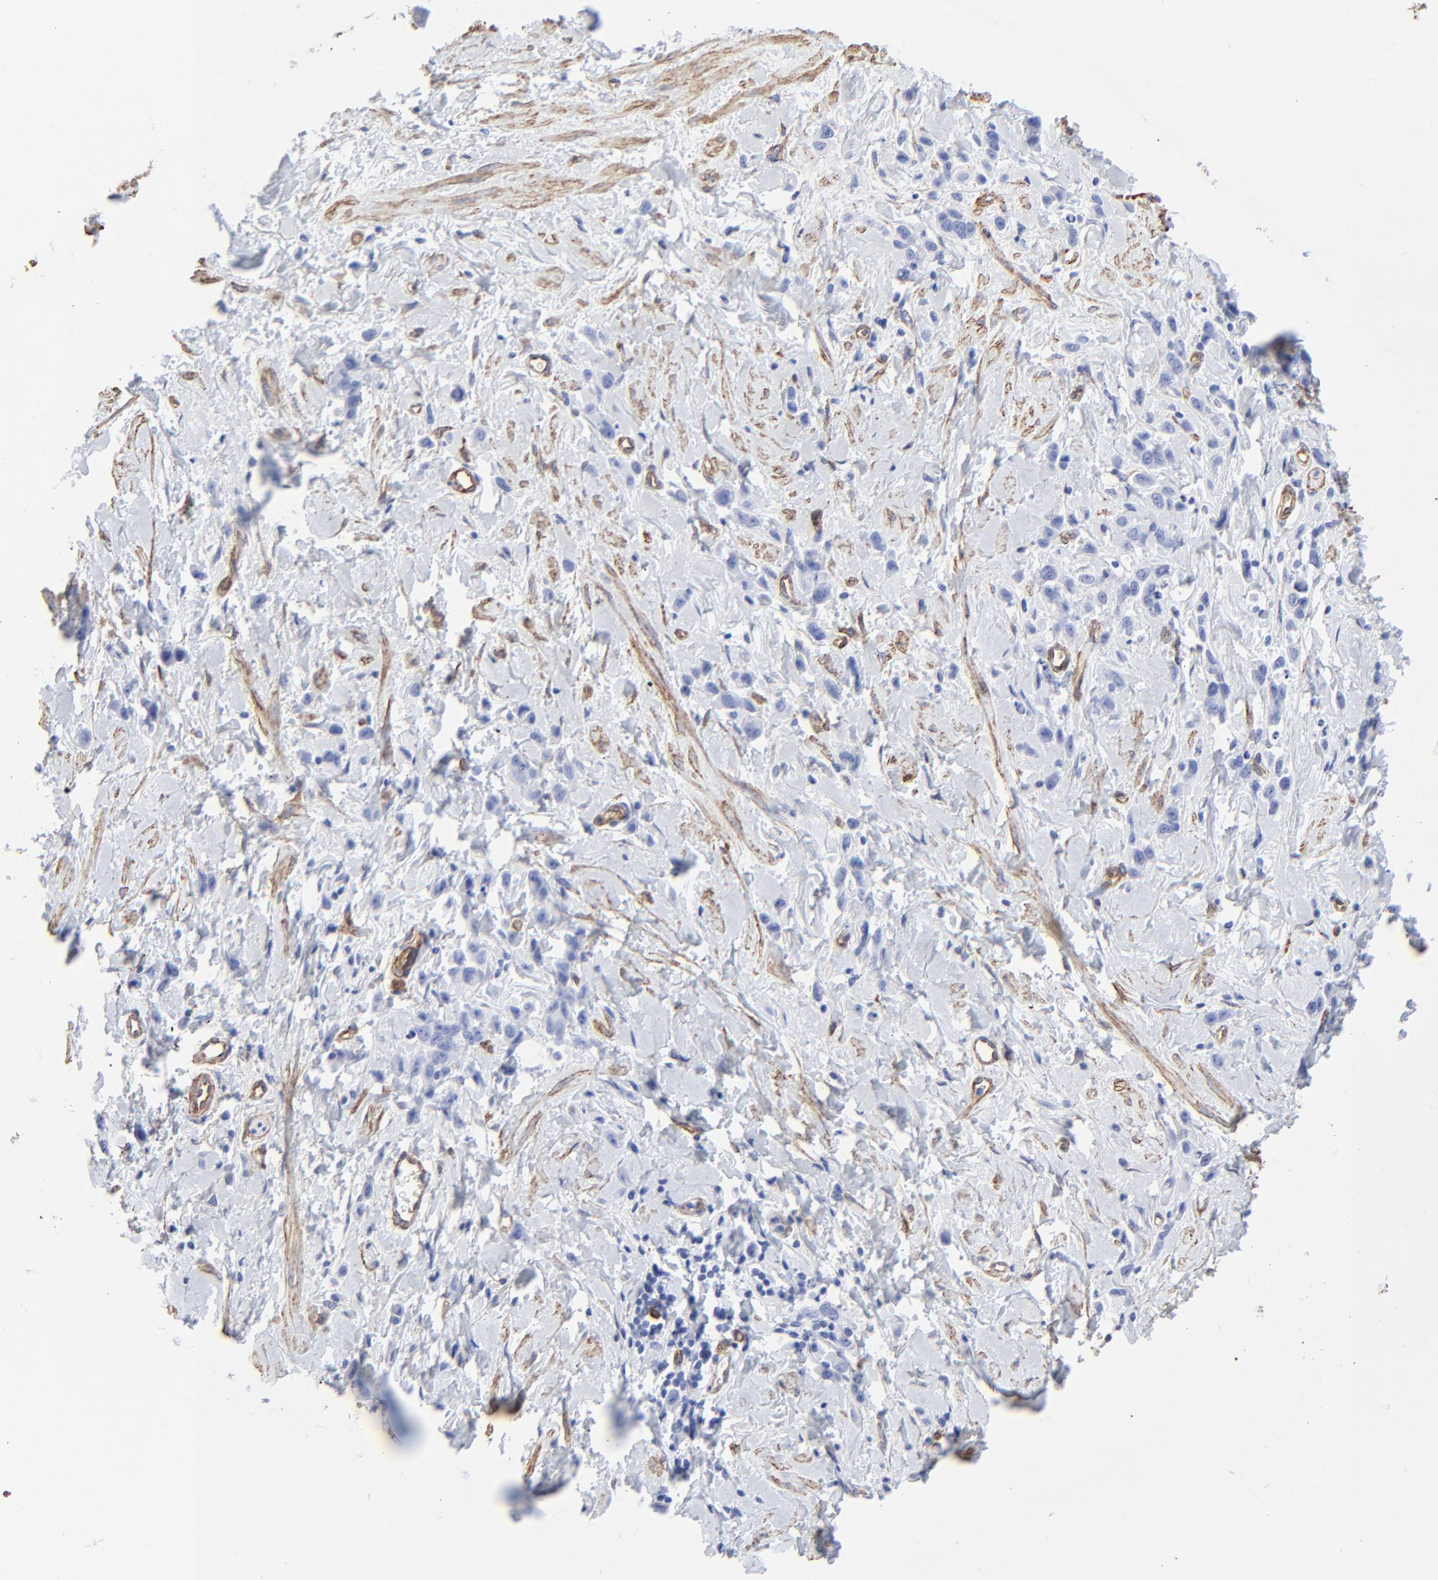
{"staining": {"intensity": "negative", "quantity": "none", "location": "none"}, "tissue": "stomach cancer", "cell_type": "Tumor cells", "image_type": "cancer", "snomed": [{"axis": "morphology", "description": "Normal tissue, NOS"}, {"axis": "morphology", "description": "Adenocarcinoma, NOS"}, {"axis": "topography", "description": "Stomach"}], "caption": "DAB immunohistochemical staining of human stomach cancer reveals no significant expression in tumor cells.", "gene": "CAV1", "patient": {"sex": "male", "age": 82}}